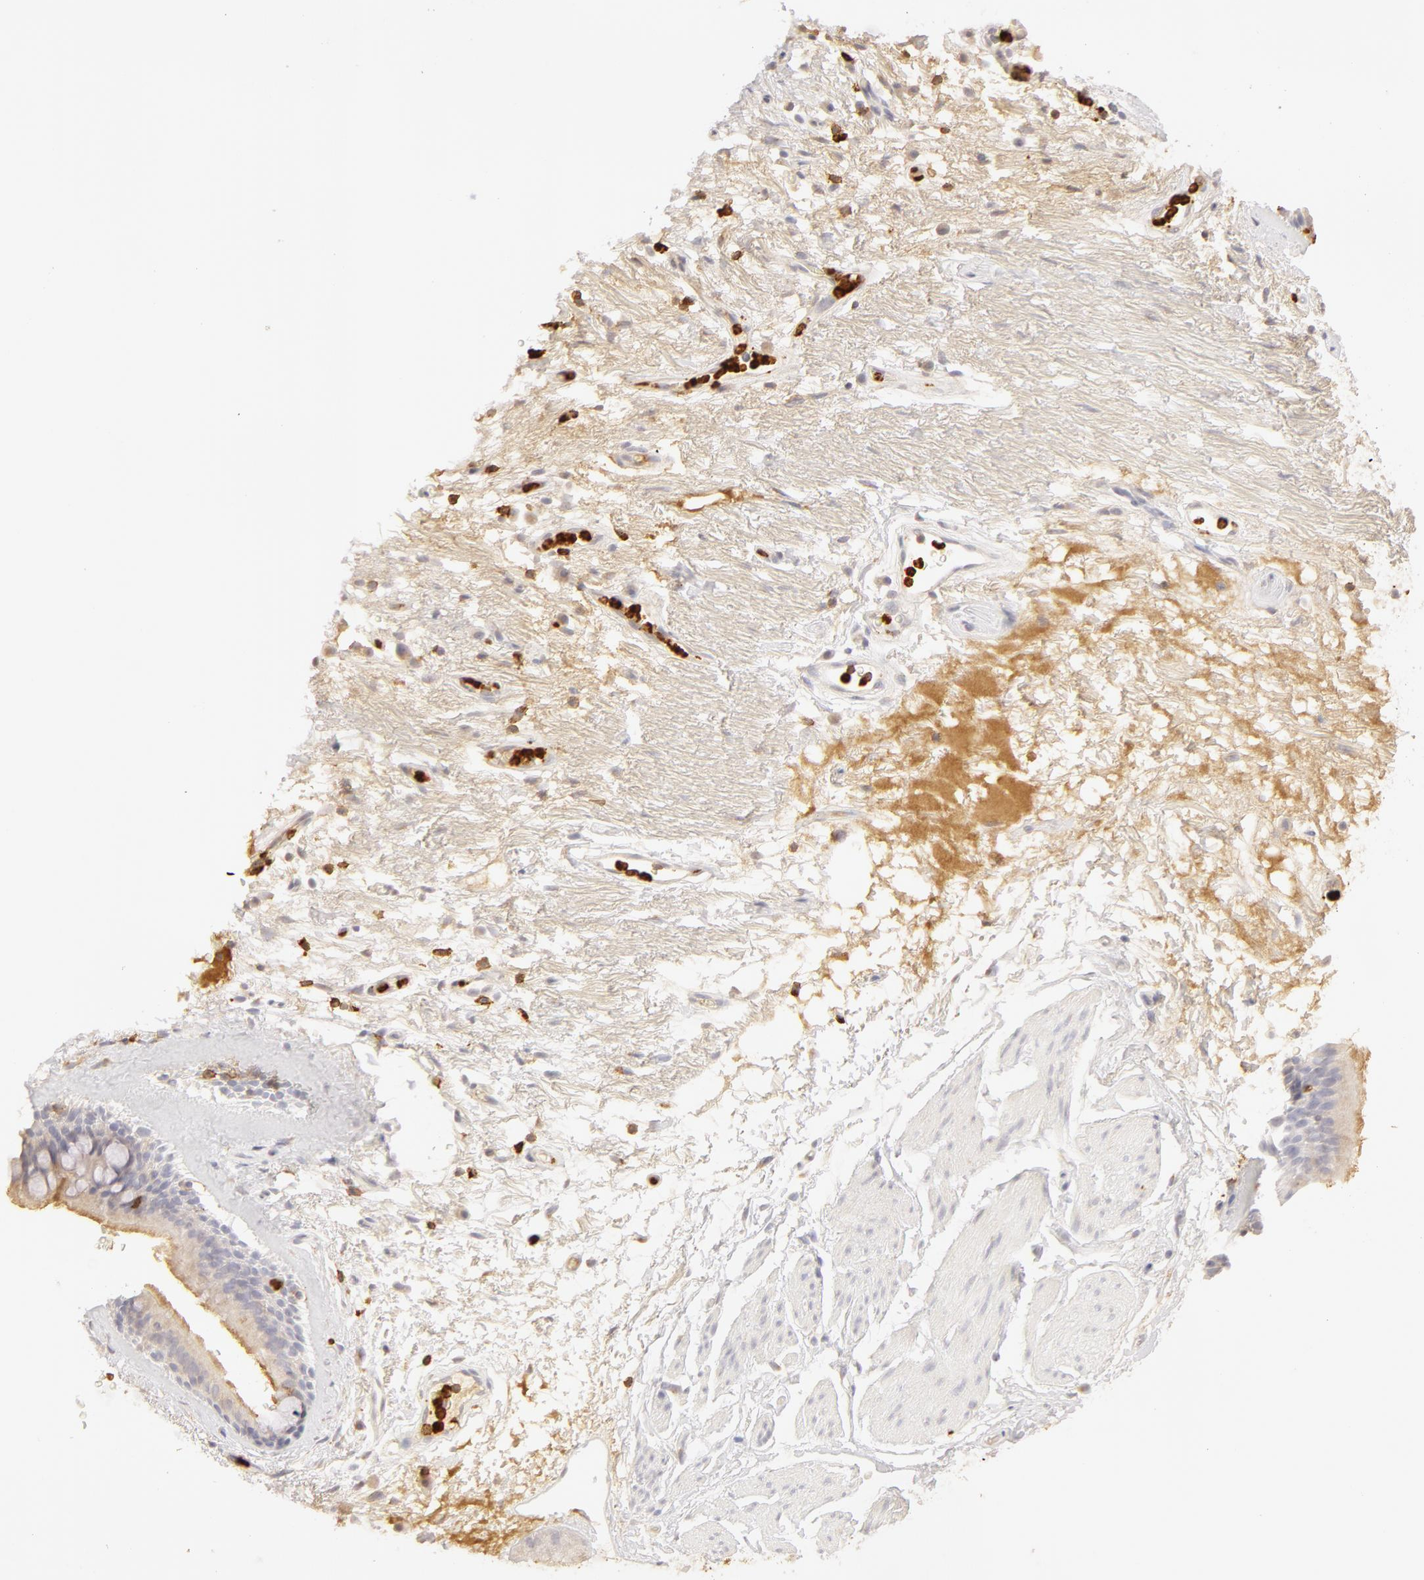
{"staining": {"intensity": "weak", "quantity": ">75%", "location": "cytoplasmic/membranous"}, "tissue": "bronchus", "cell_type": "Respiratory epithelial cells", "image_type": "normal", "snomed": [{"axis": "morphology", "description": "Normal tissue, NOS"}, {"axis": "topography", "description": "Cartilage tissue"}], "caption": "This micrograph reveals immunohistochemistry (IHC) staining of normal bronchus, with low weak cytoplasmic/membranous expression in about >75% of respiratory epithelial cells.", "gene": "C1R", "patient": {"sex": "female", "age": 63}}